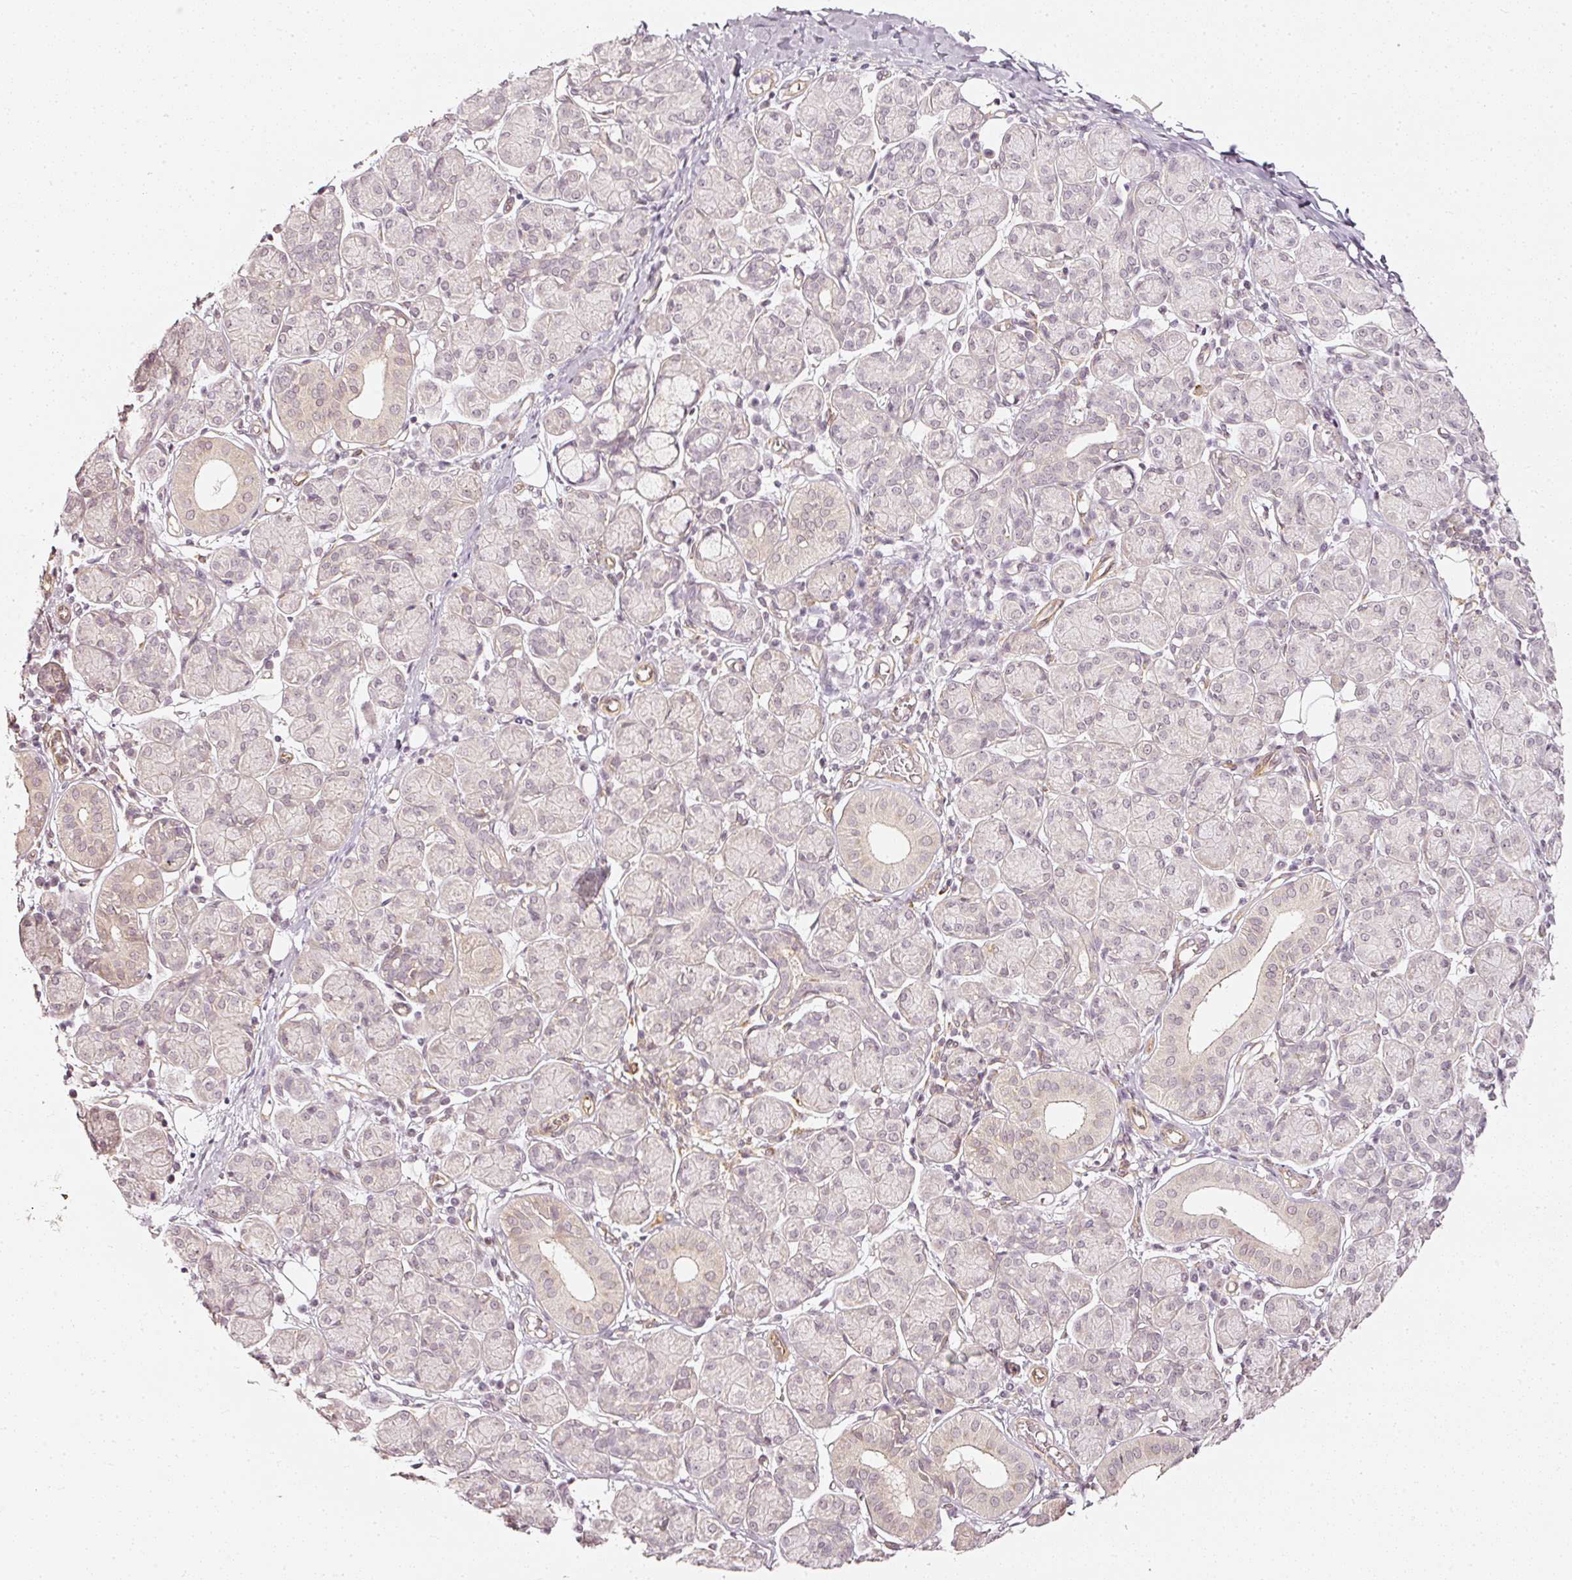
{"staining": {"intensity": "negative", "quantity": "none", "location": "none"}, "tissue": "salivary gland", "cell_type": "Glandular cells", "image_type": "normal", "snomed": [{"axis": "morphology", "description": "Normal tissue, NOS"}, {"axis": "morphology", "description": "Inflammation, NOS"}, {"axis": "topography", "description": "Lymph node"}, {"axis": "topography", "description": "Salivary gland"}], "caption": "There is no significant staining in glandular cells of salivary gland. (DAB (3,3'-diaminobenzidine) IHC, high magnification).", "gene": "DRD2", "patient": {"sex": "male", "age": 3}}